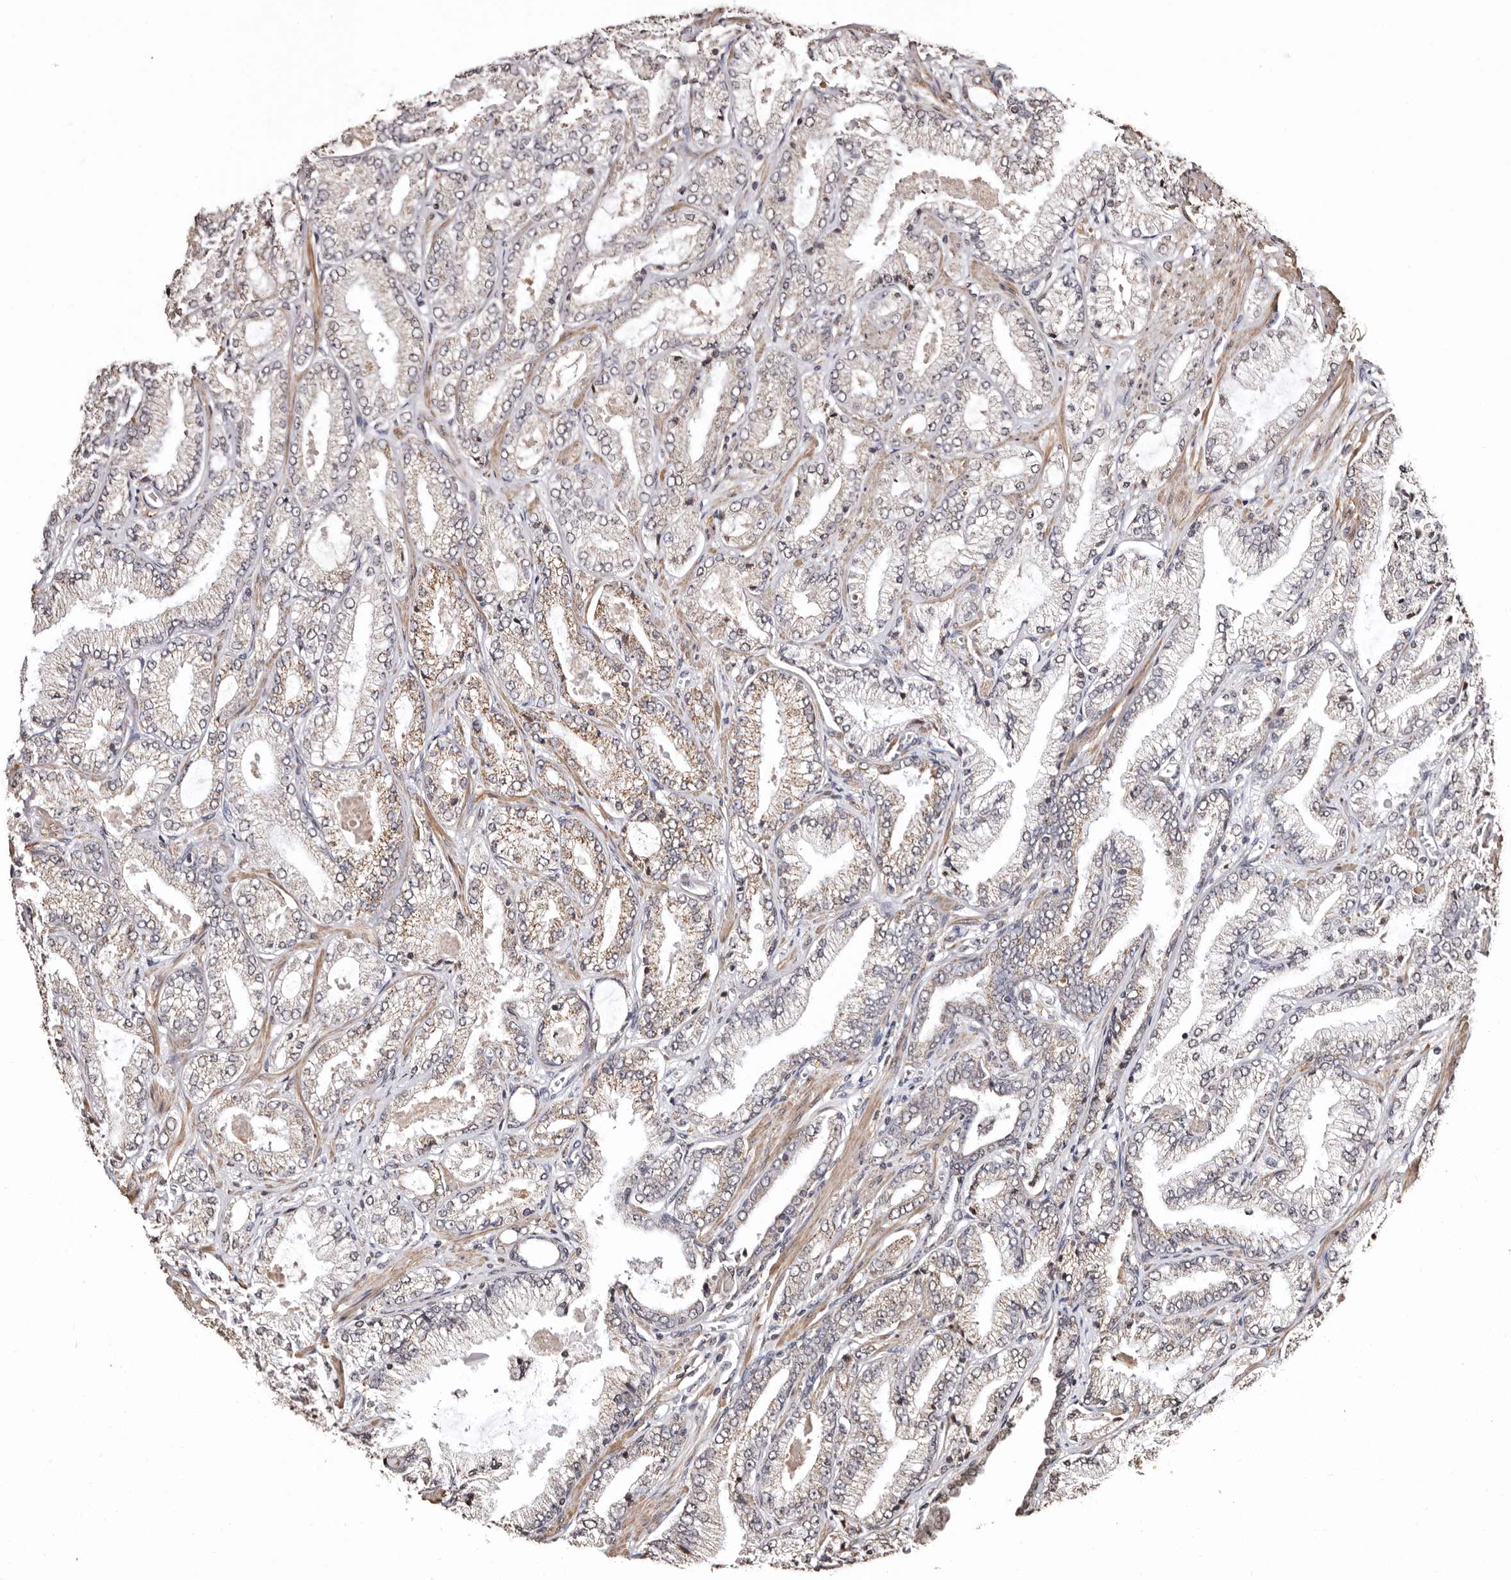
{"staining": {"intensity": "weak", "quantity": ">75%", "location": "cytoplasmic/membranous"}, "tissue": "prostate cancer", "cell_type": "Tumor cells", "image_type": "cancer", "snomed": [{"axis": "morphology", "description": "Adenocarcinoma, High grade"}, {"axis": "topography", "description": "Prostate"}], "caption": "The photomicrograph reveals staining of high-grade adenocarcinoma (prostate), revealing weak cytoplasmic/membranous protein staining (brown color) within tumor cells.", "gene": "CCDC190", "patient": {"sex": "male", "age": 71}}